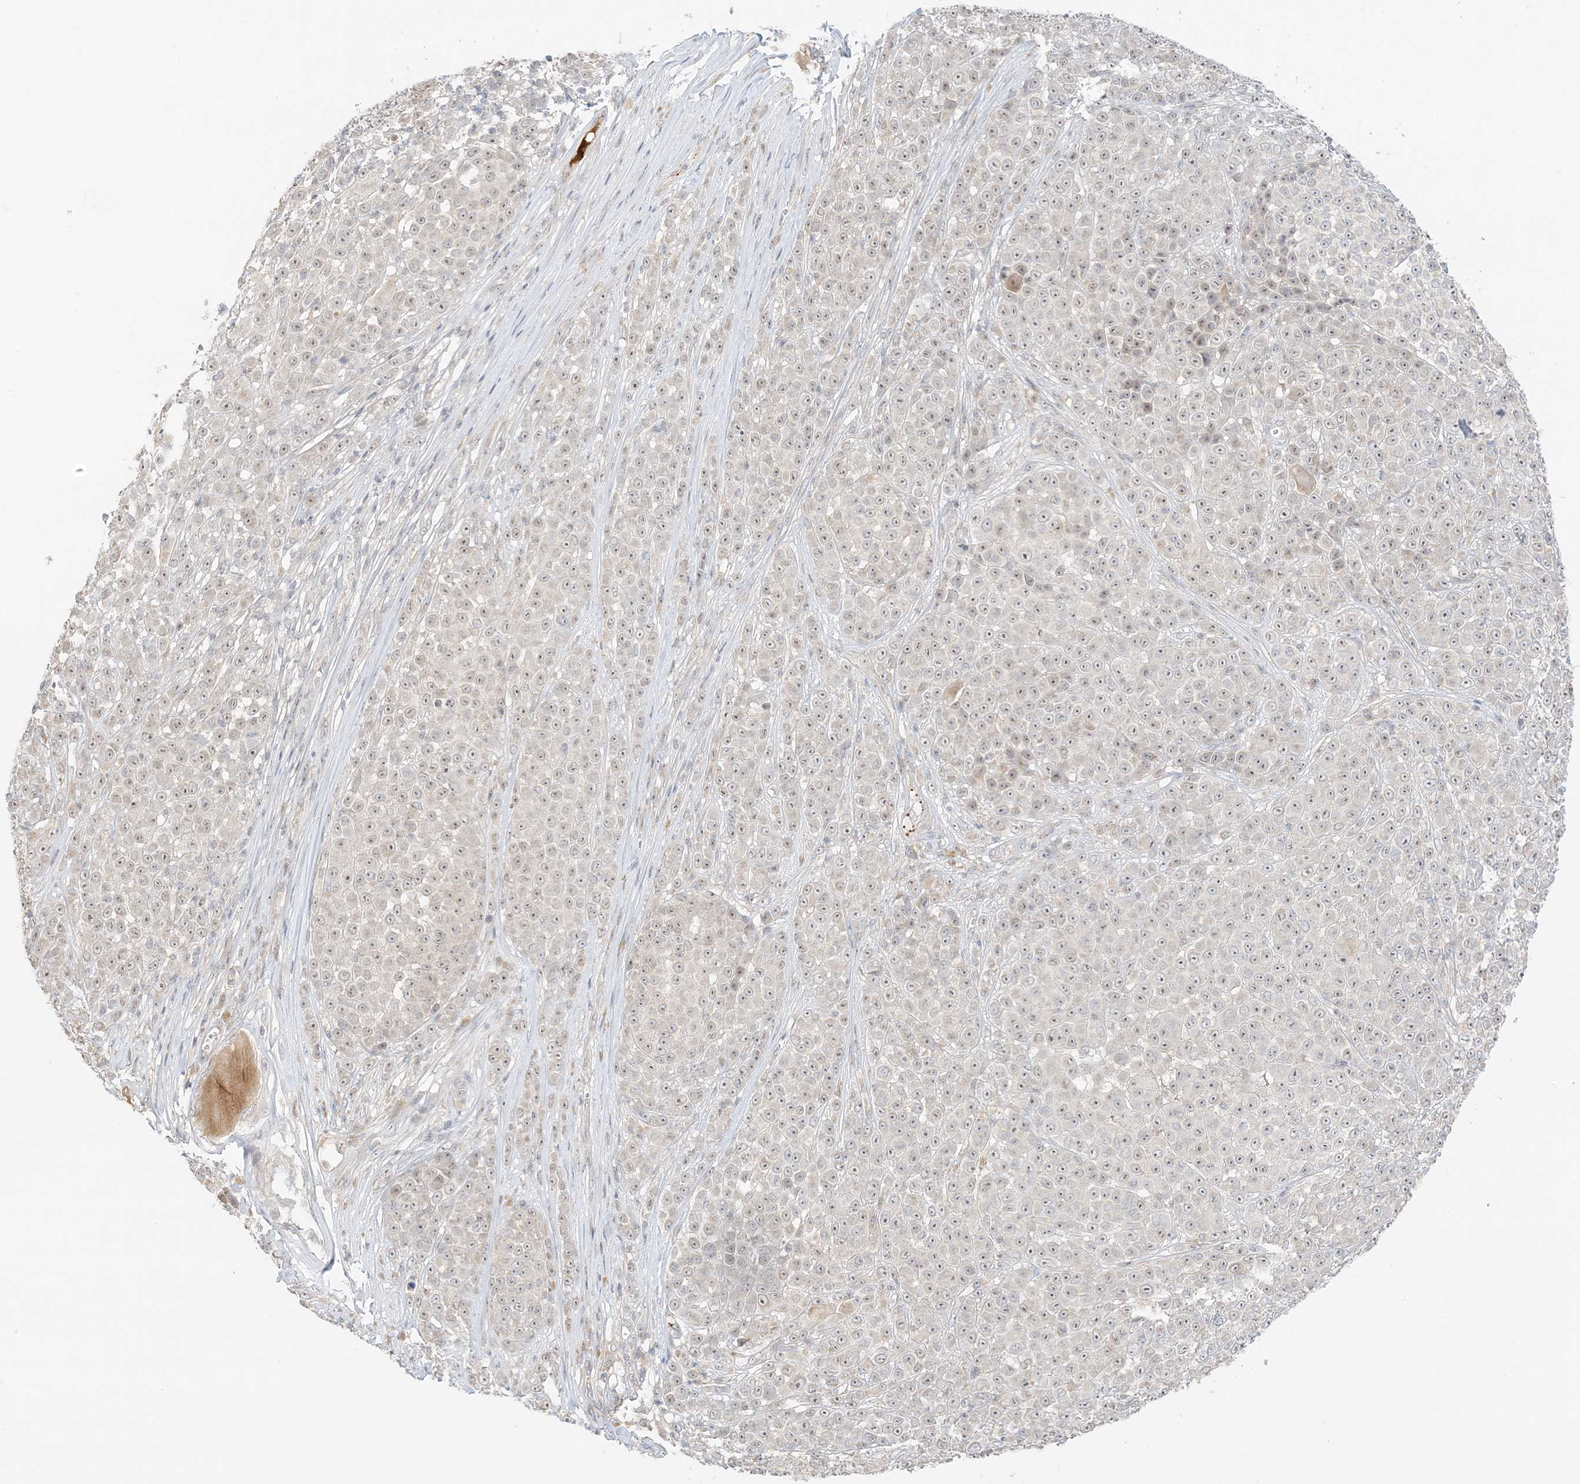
{"staining": {"intensity": "weak", "quantity": ">75%", "location": "nuclear"}, "tissue": "melanoma", "cell_type": "Tumor cells", "image_type": "cancer", "snomed": [{"axis": "morphology", "description": "Malignant melanoma, NOS"}, {"axis": "topography", "description": "Skin"}], "caption": "Melanoma stained with DAB immunohistochemistry demonstrates low levels of weak nuclear positivity in approximately >75% of tumor cells.", "gene": "ETAA1", "patient": {"sex": "female", "age": 94}}